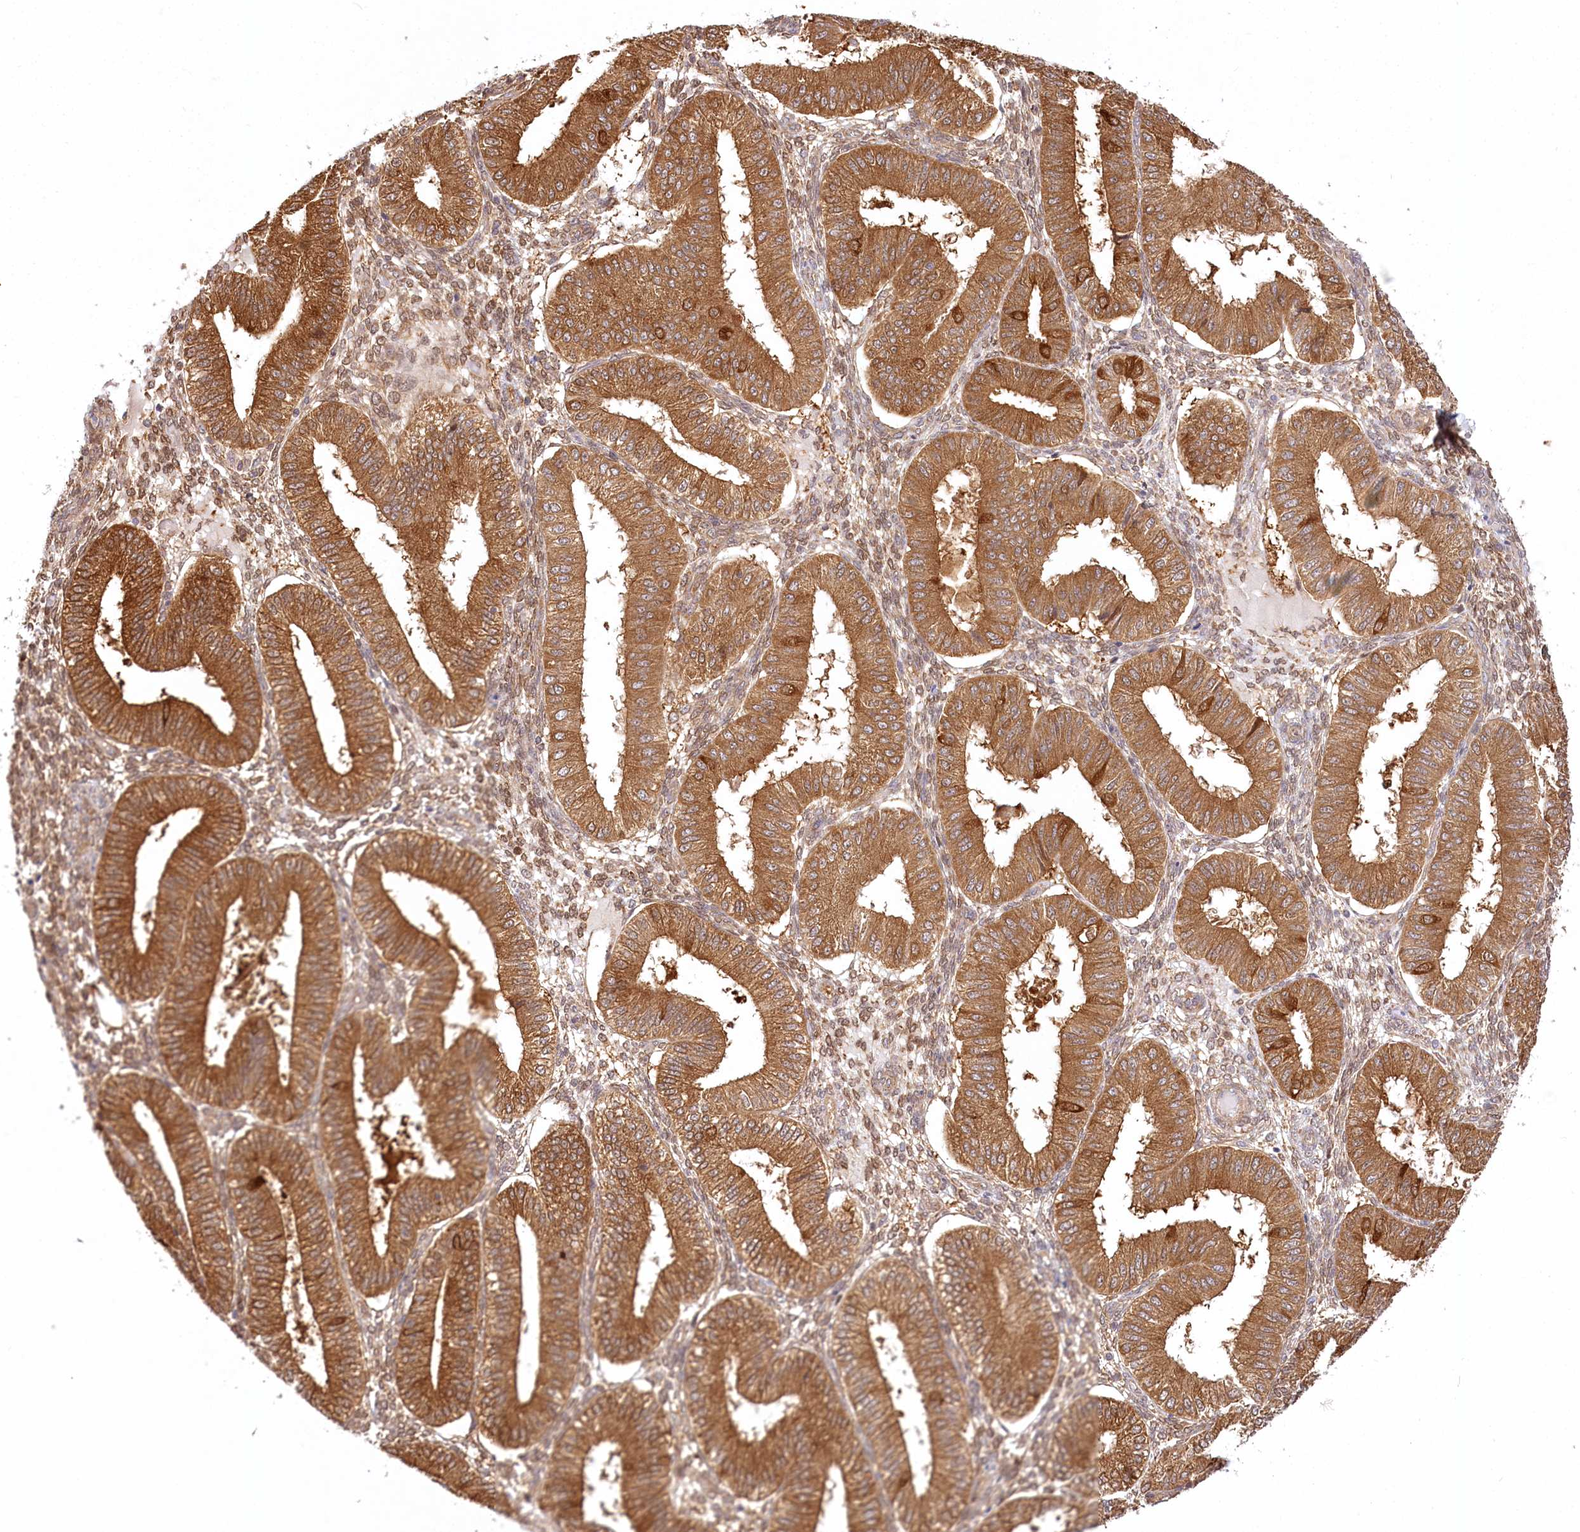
{"staining": {"intensity": "moderate", "quantity": ">75%", "location": "cytoplasmic/membranous"}, "tissue": "endometrium", "cell_type": "Cells in endometrial stroma", "image_type": "normal", "snomed": [{"axis": "morphology", "description": "Normal tissue, NOS"}, {"axis": "topography", "description": "Endometrium"}], "caption": "Moderate cytoplasmic/membranous positivity is seen in about >75% of cells in endometrial stroma in benign endometrium. (DAB IHC, brown staining for protein, blue staining for nuclei).", "gene": "INPP4B", "patient": {"sex": "female", "age": 39}}